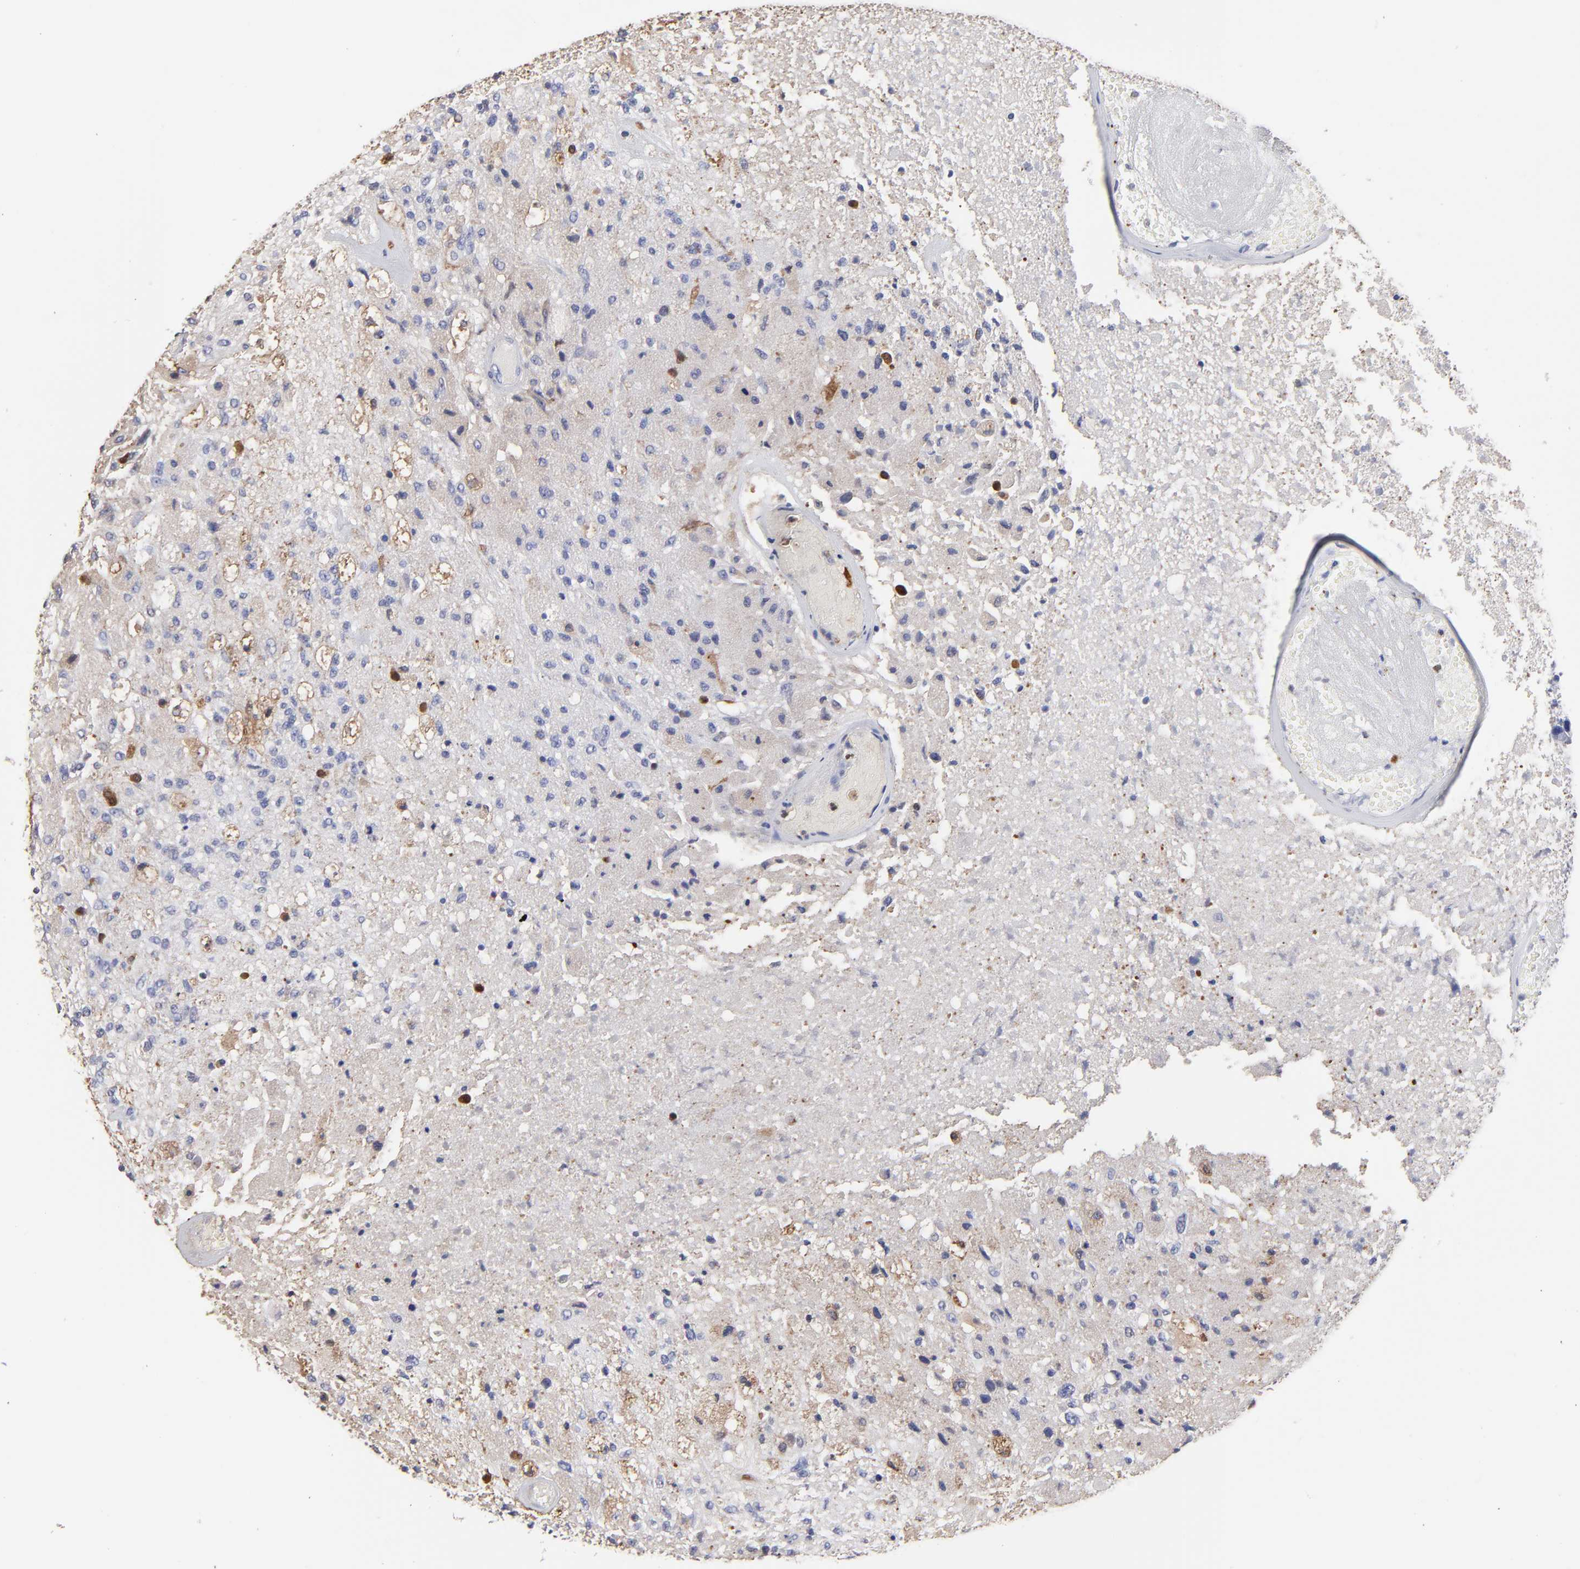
{"staining": {"intensity": "strong", "quantity": "<25%", "location": "cytoplasmic/membranous,nuclear"}, "tissue": "glioma", "cell_type": "Tumor cells", "image_type": "cancer", "snomed": [{"axis": "morphology", "description": "Normal tissue, NOS"}, {"axis": "morphology", "description": "Glioma, malignant, High grade"}, {"axis": "topography", "description": "Cerebral cortex"}], "caption": "The micrograph demonstrates staining of glioma, revealing strong cytoplasmic/membranous and nuclear protein staining (brown color) within tumor cells.", "gene": "SMARCA1", "patient": {"sex": "male", "age": 77}}